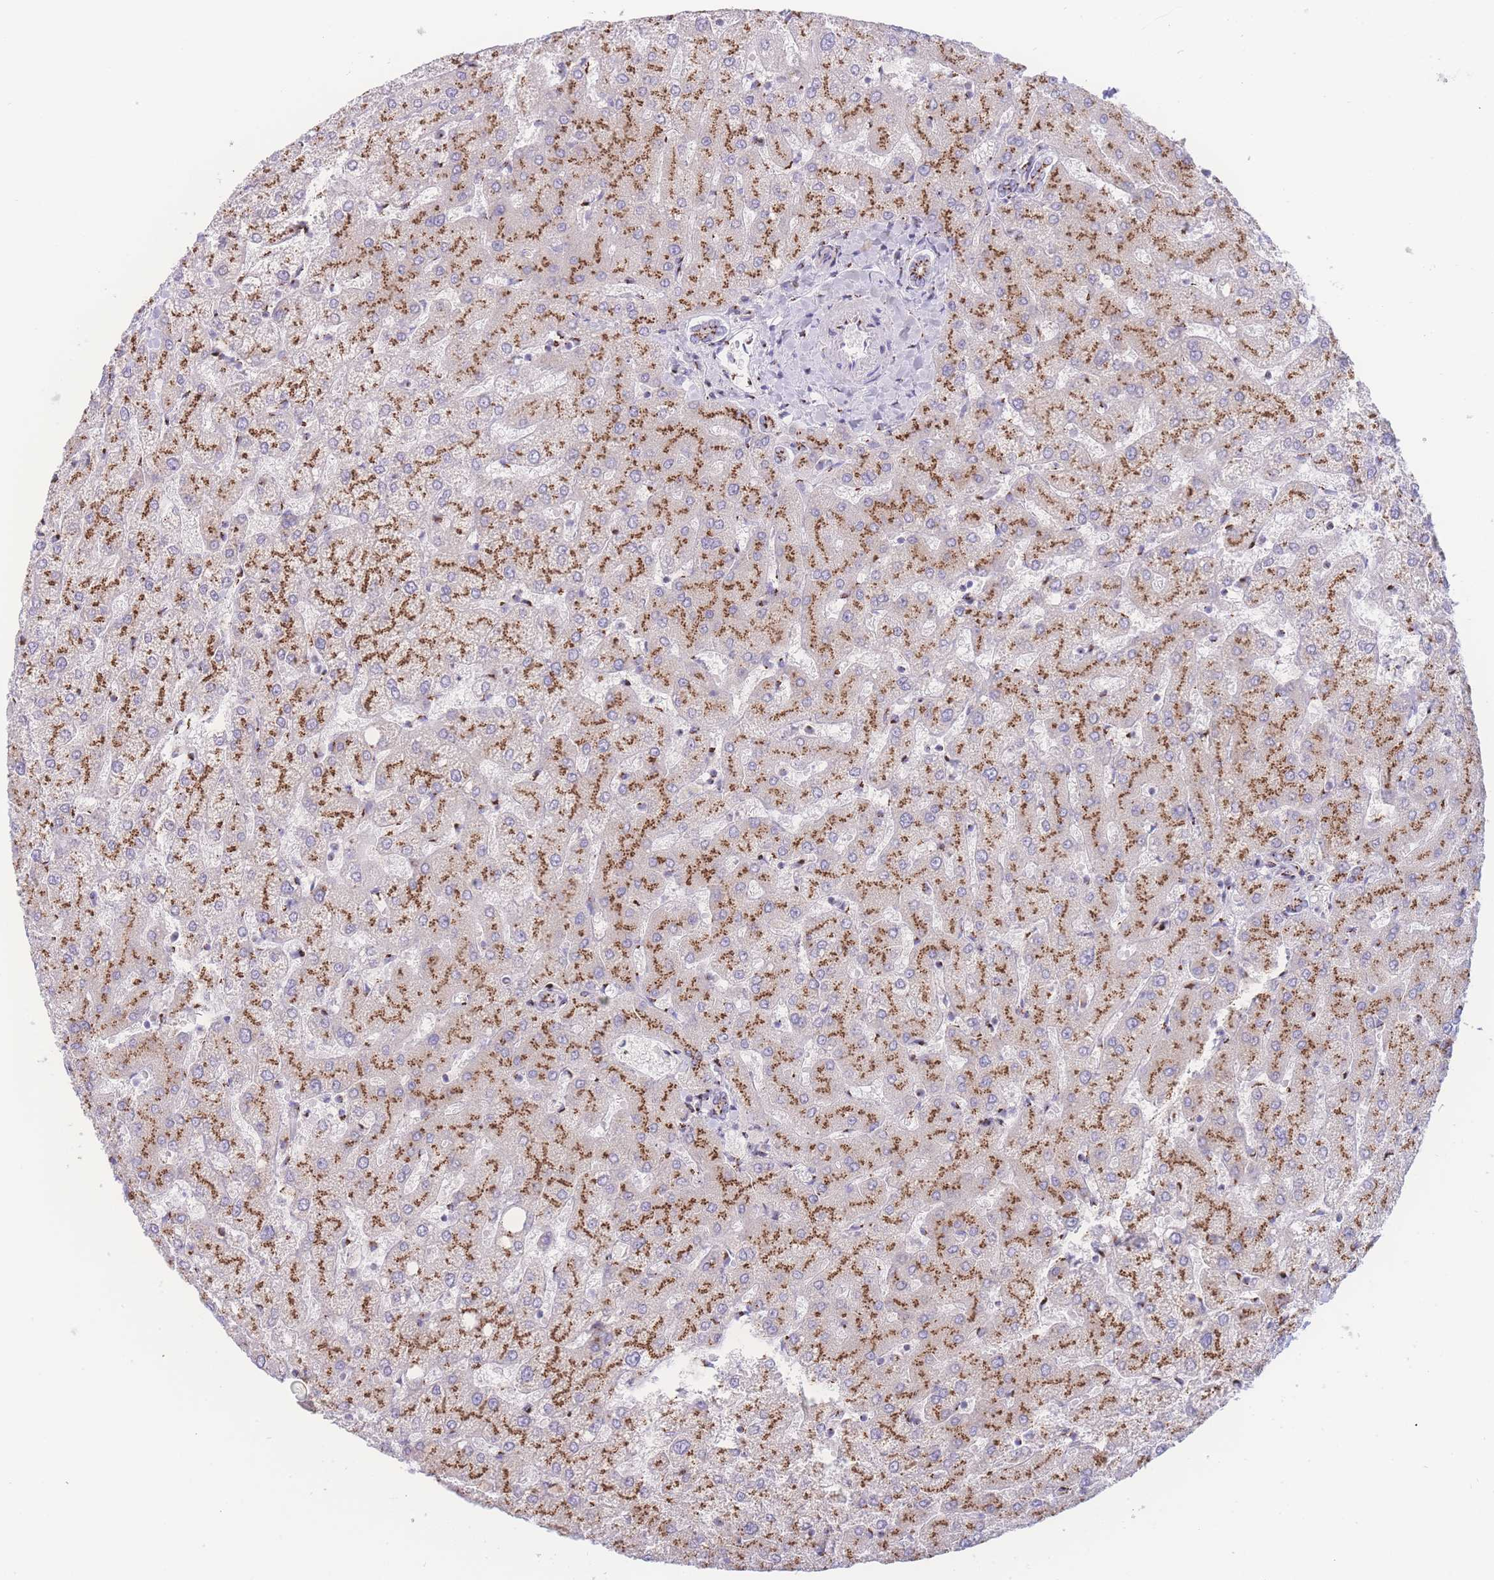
{"staining": {"intensity": "moderate", "quantity": ">75%", "location": "cytoplasmic/membranous"}, "tissue": "liver", "cell_type": "Cholangiocytes", "image_type": "normal", "snomed": [{"axis": "morphology", "description": "Normal tissue, NOS"}, {"axis": "topography", "description": "Liver"}], "caption": "IHC histopathology image of normal human liver stained for a protein (brown), which reveals medium levels of moderate cytoplasmic/membranous positivity in about >75% of cholangiocytes.", "gene": "GOLM2", "patient": {"sex": "female", "age": 54}}